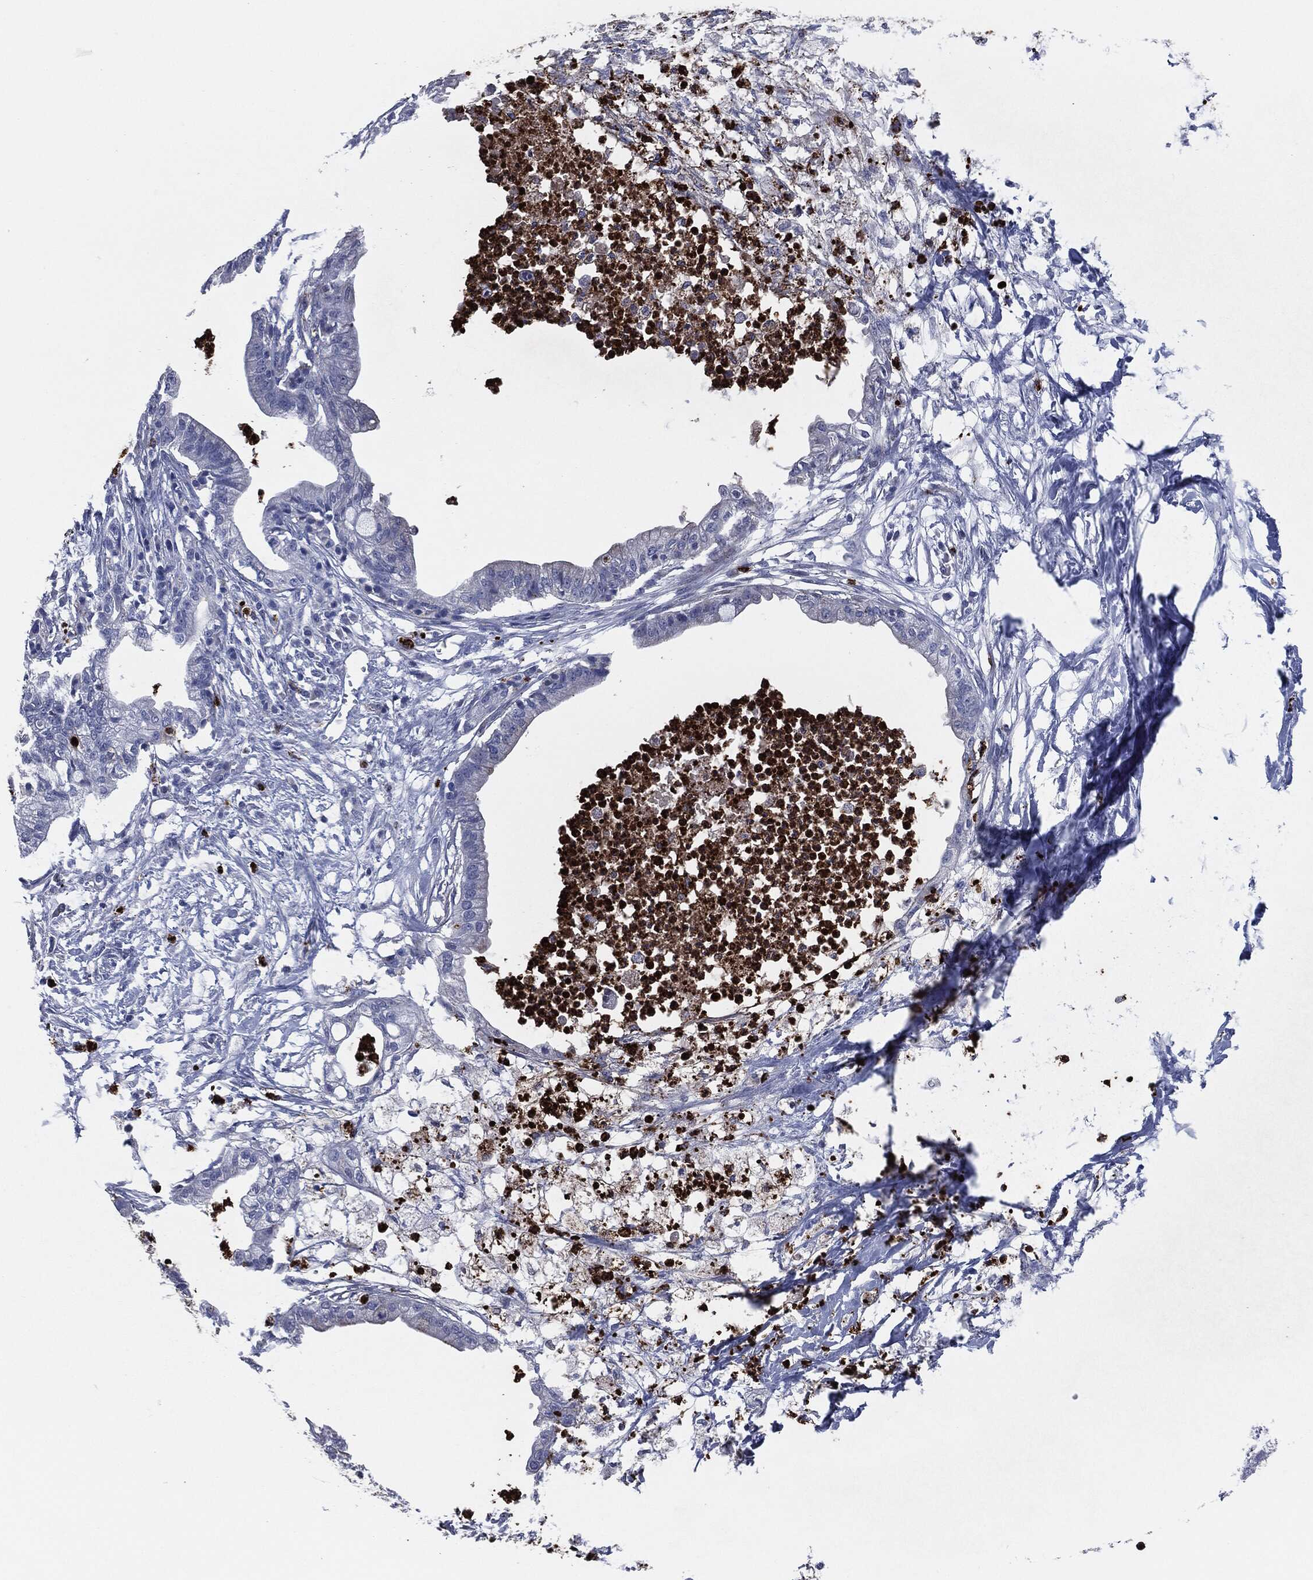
{"staining": {"intensity": "negative", "quantity": "none", "location": "none"}, "tissue": "pancreatic cancer", "cell_type": "Tumor cells", "image_type": "cancer", "snomed": [{"axis": "morphology", "description": "Normal tissue, NOS"}, {"axis": "morphology", "description": "Adenocarcinoma, NOS"}, {"axis": "topography", "description": "Pancreas"}], "caption": "Micrograph shows no significant protein expression in tumor cells of pancreatic adenocarcinoma.", "gene": "MPO", "patient": {"sex": "female", "age": 58}}